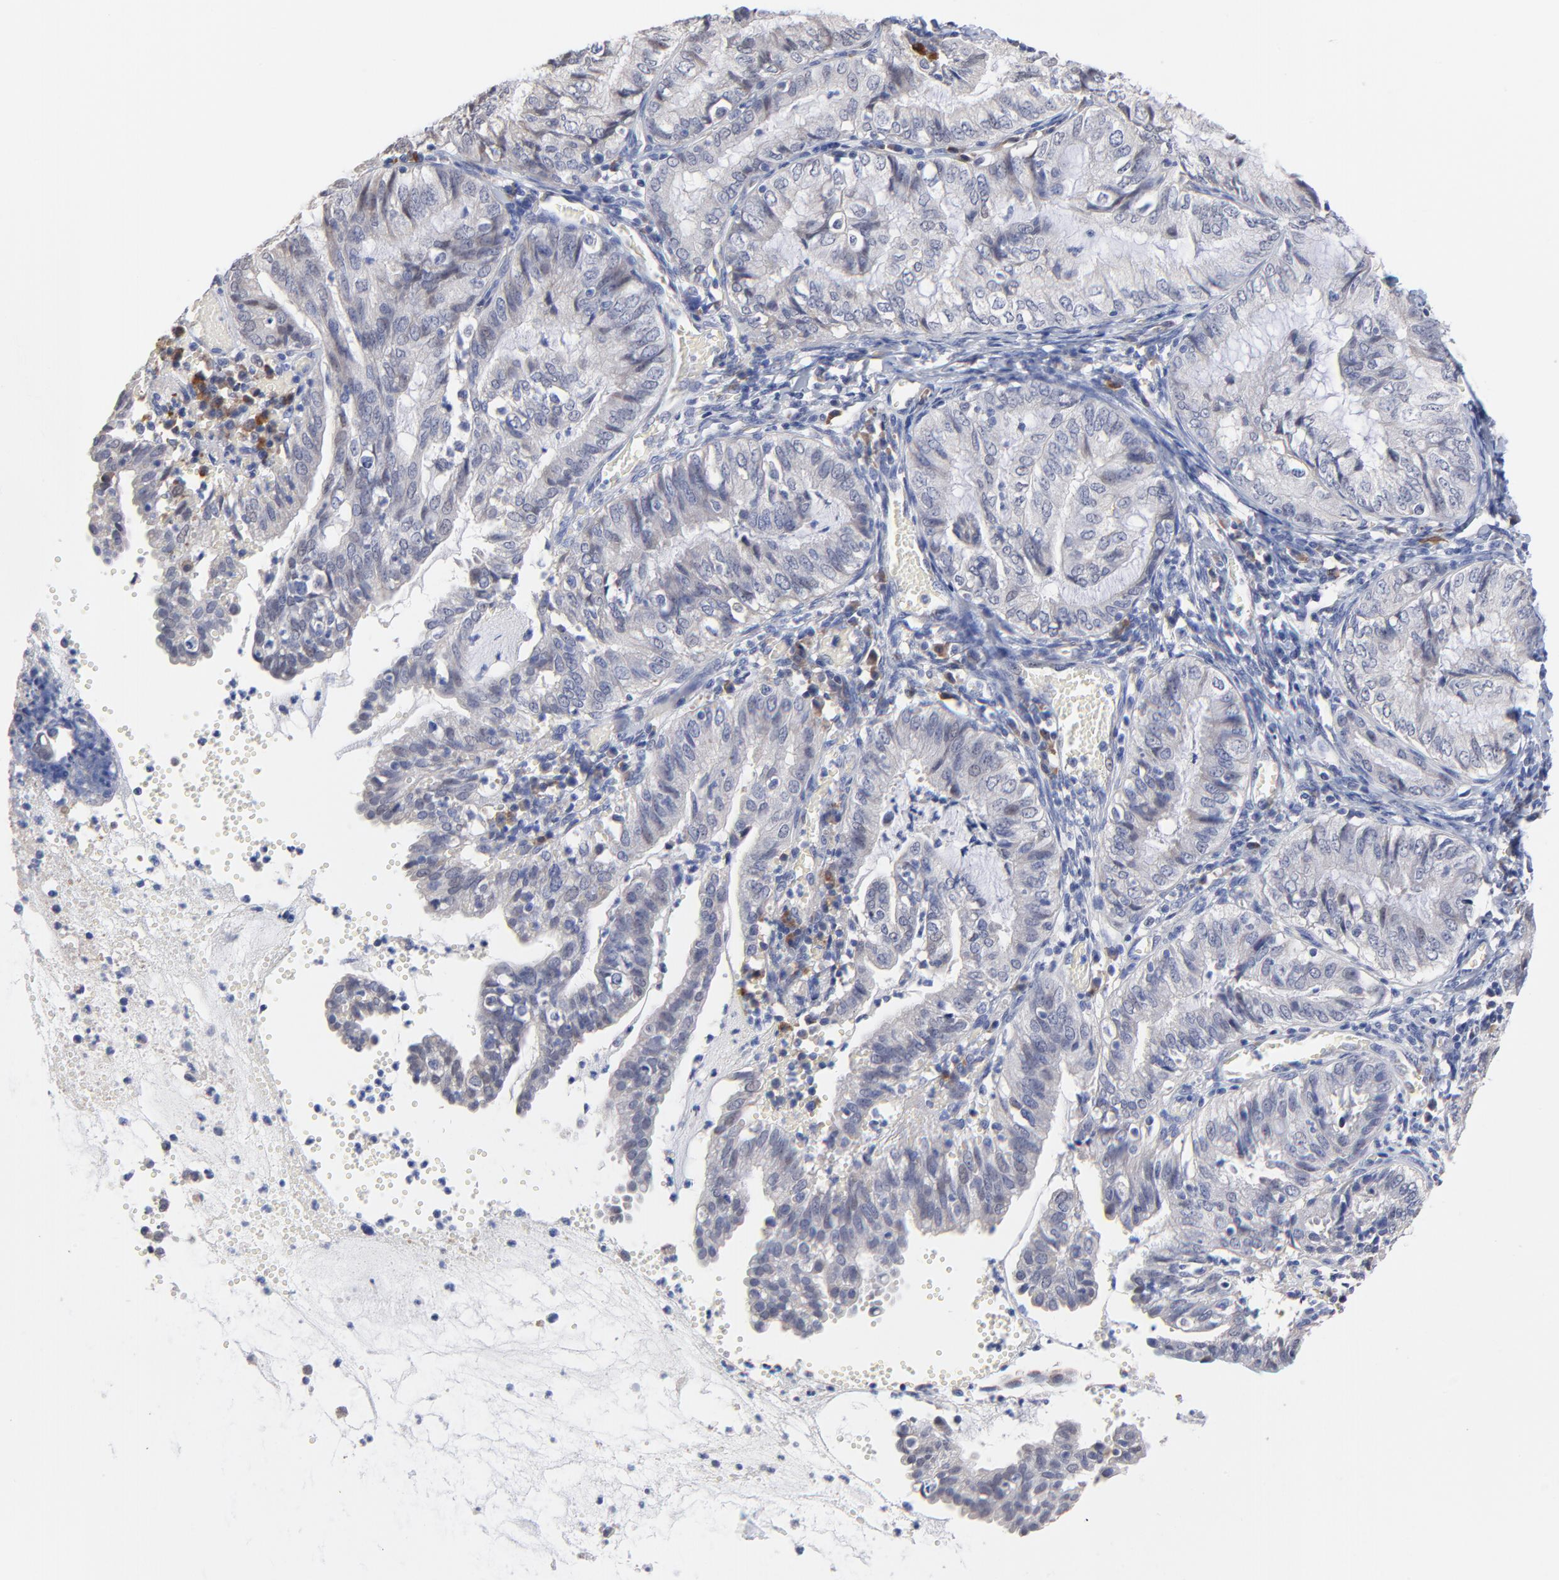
{"staining": {"intensity": "weak", "quantity": "<25%", "location": "cytoplasmic/membranous"}, "tissue": "endometrial cancer", "cell_type": "Tumor cells", "image_type": "cancer", "snomed": [{"axis": "morphology", "description": "Adenocarcinoma, NOS"}, {"axis": "topography", "description": "Endometrium"}], "caption": "A micrograph of endometrial cancer (adenocarcinoma) stained for a protein displays no brown staining in tumor cells.", "gene": "TWNK", "patient": {"sex": "female", "age": 66}}